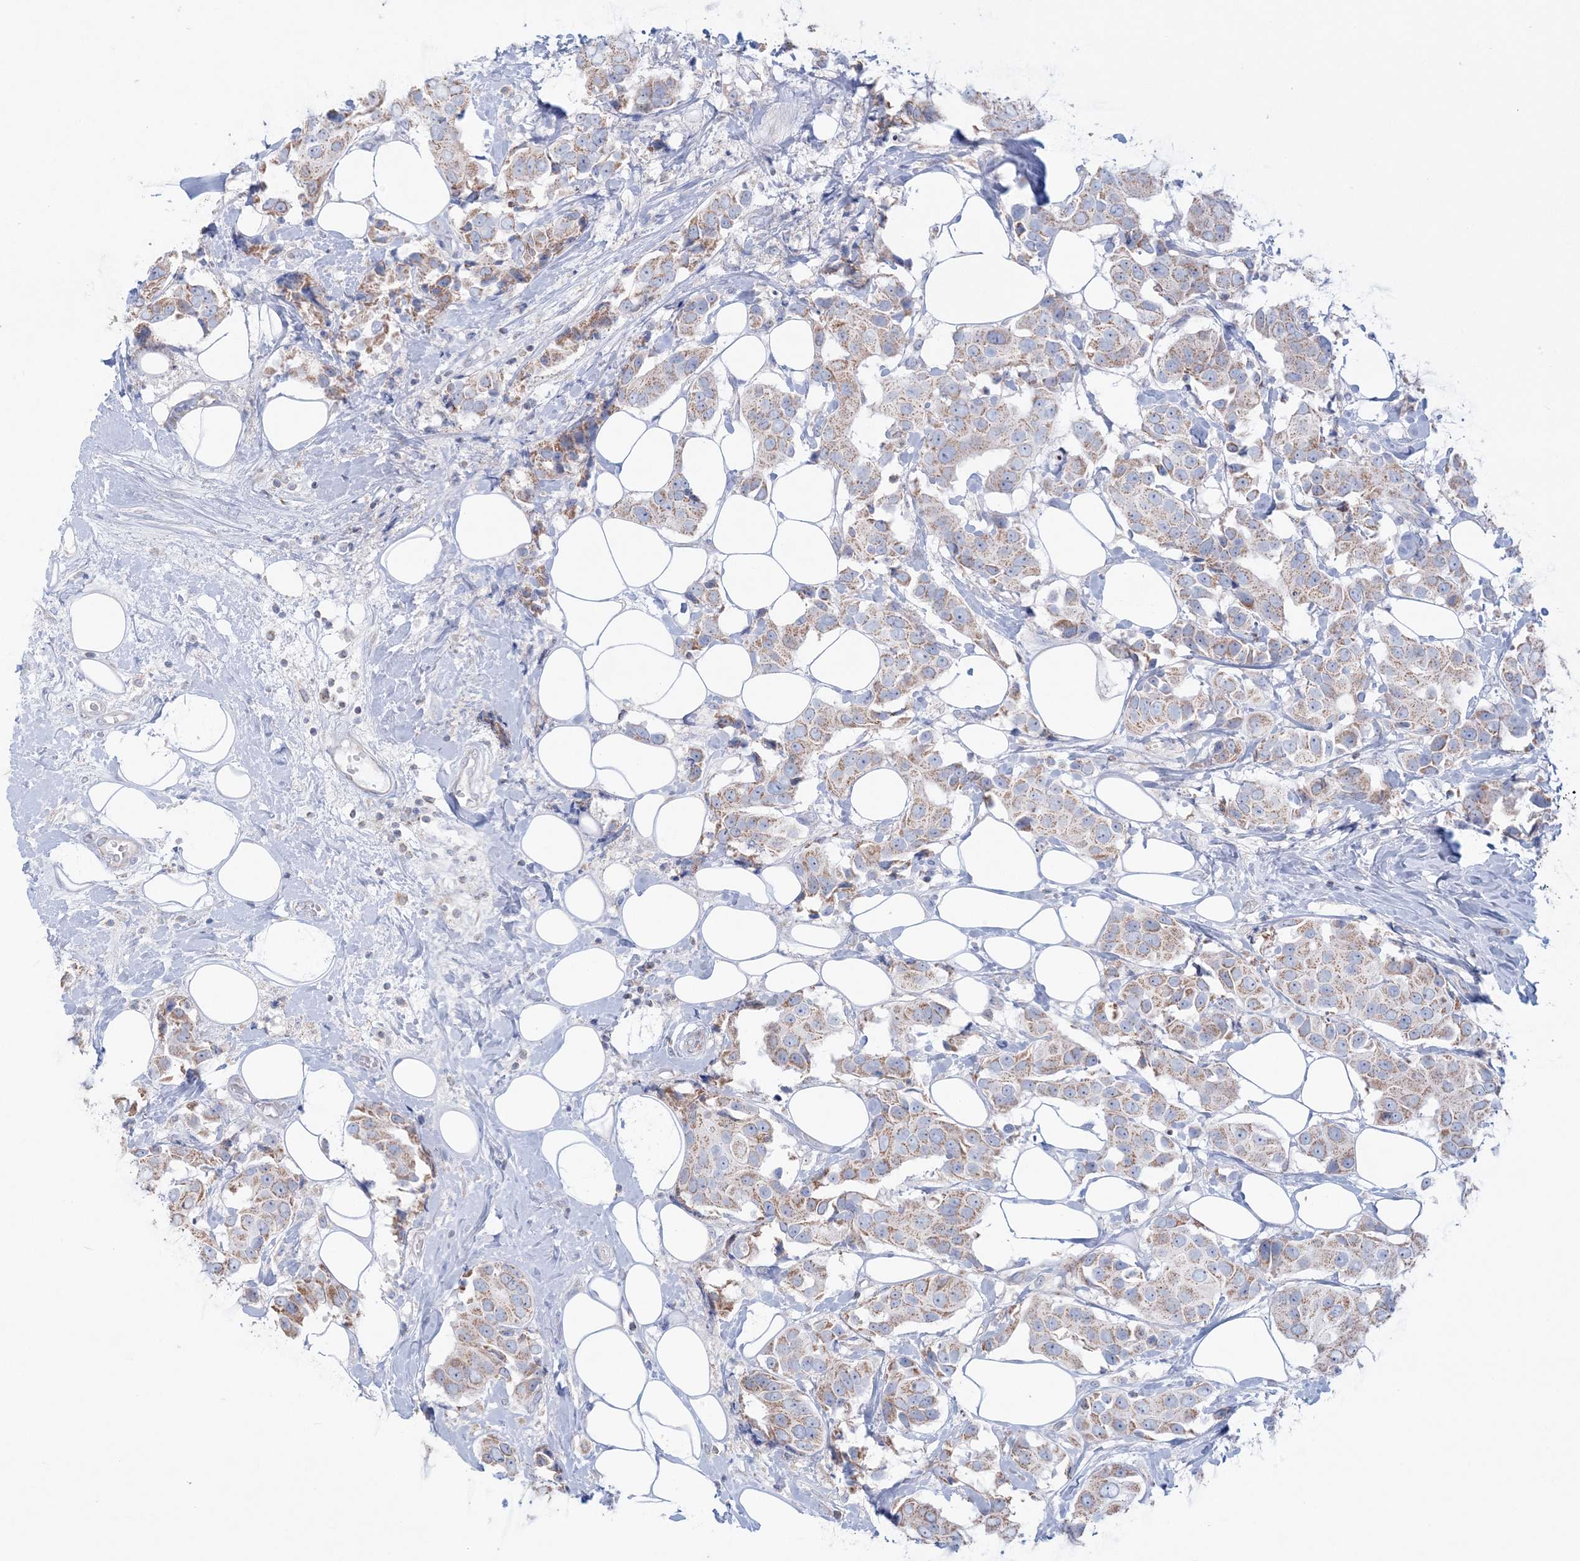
{"staining": {"intensity": "moderate", "quantity": "25%-75%", "location": "cytoplasmic/membranous"}, "tissue": "breast cancer", "cell_type": "Tumor cells", "image_type": "cancer", "snomed": [{"axis": "morphology", "description": "Normal tissue, NOS"}, {"axis": "morphology", "description": "Duct carcinoma"}, {"axis": "topography", "description": "Breast"}], "caption": "Immunohistochemistry (DAB (3,3'-diaminobenzidine)) staining of human breast cancer demonstrates moderate cytoplasmic/membranous protein staining in approximately 25%-75% of tumor cells.", "gene": "KCTD6", "patient": {"sex": "female", "age": 39}}